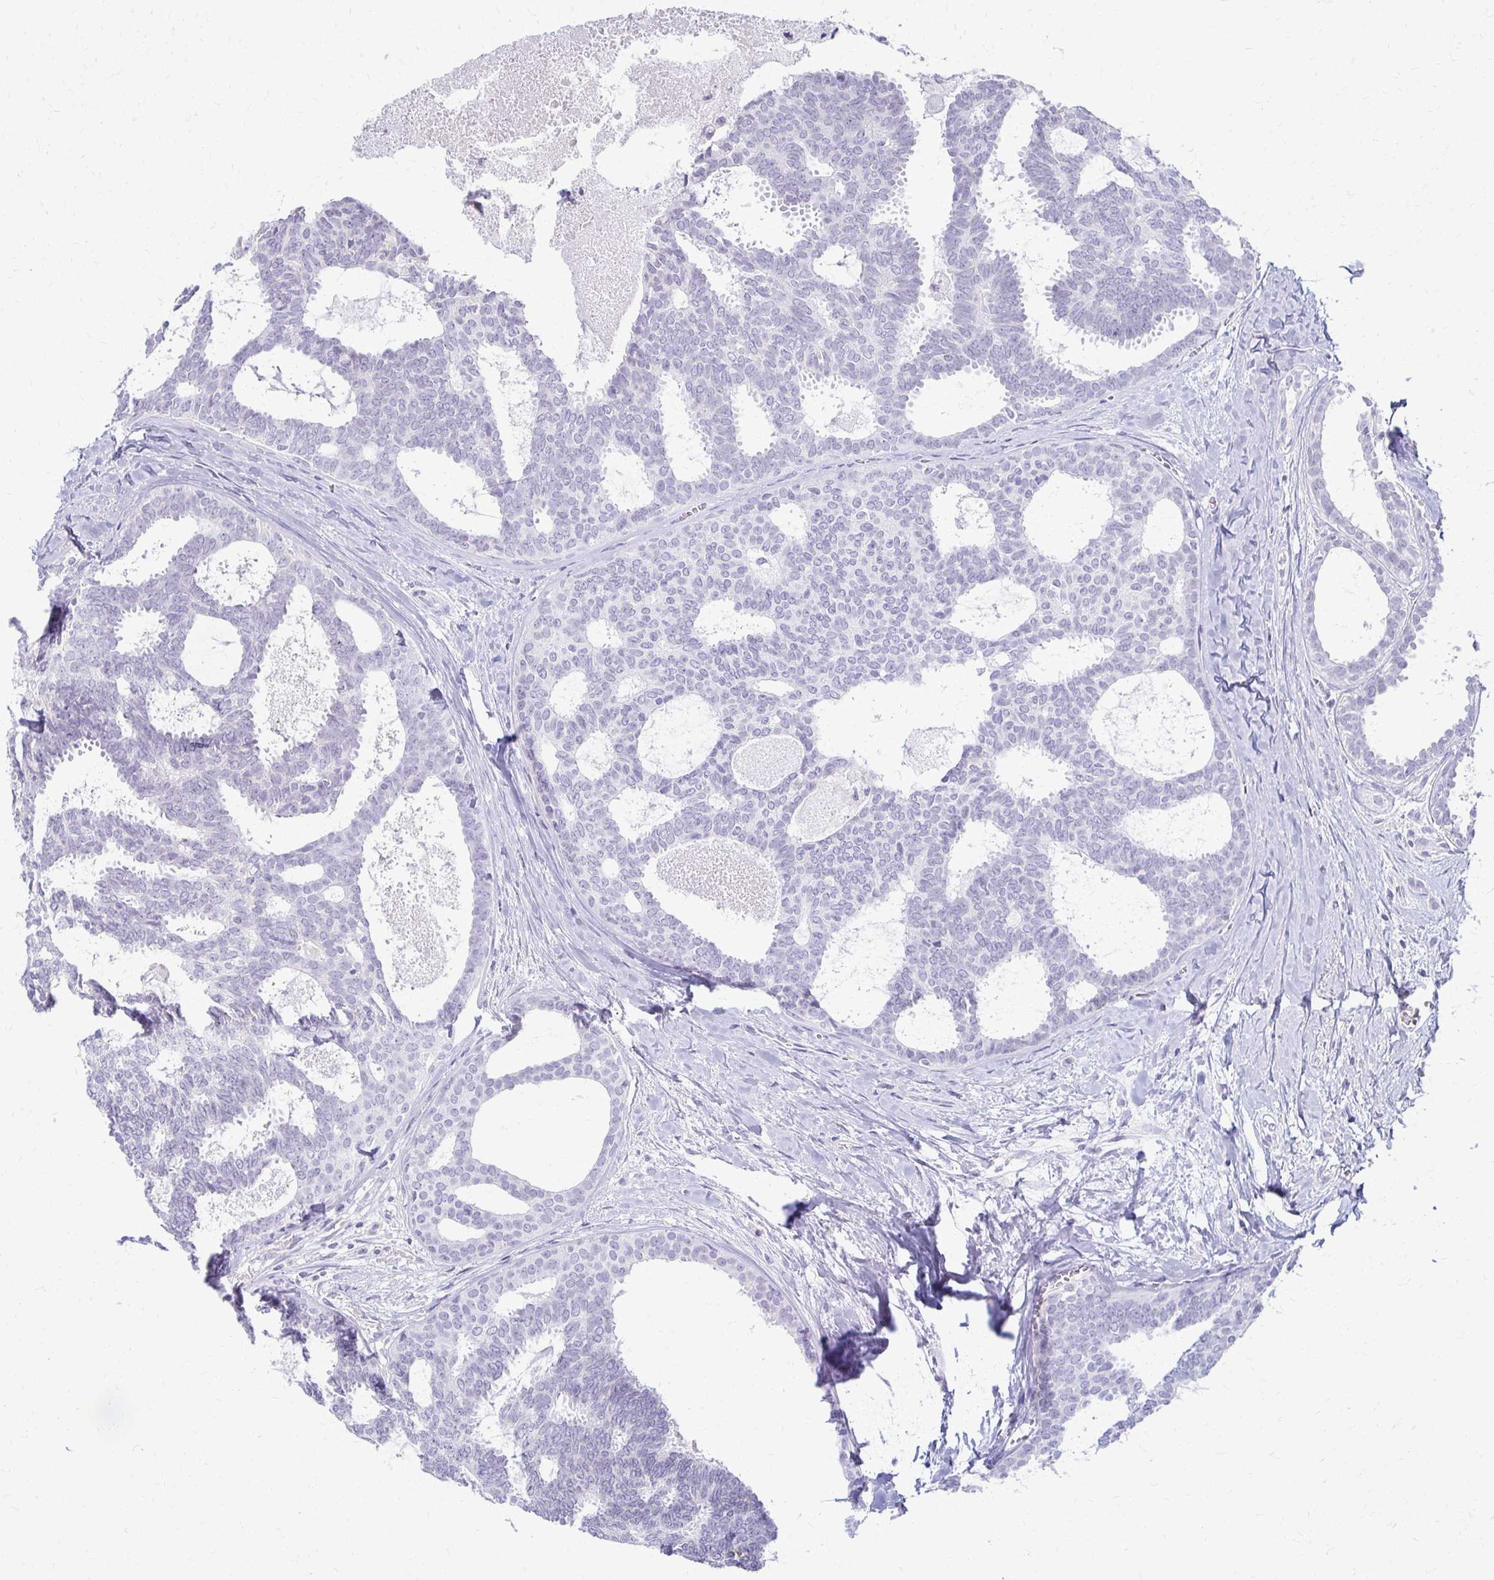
{"staining": {"intensity": "negative", "quantity": "none", "location": "none"}, "tissue": "breast cancer", "cell_type": "Tumor cells", "image_type": "cancer", "snomed": [{"axis": "morphology", "description": "Intraductal carcinoma, in situ"}, {"axis": "morphology", "description": "Duct carcinoma"}, {"axis": "morphology", "description": "Lobular carcinoma, in situ"}, {"axis": "topography", "description": "Breast"}], "caption": "DAB immunohistochemical staining of human breast cancer shows no significant positivity in tumor cells.", "gene": "FCGR2B", "patient": {"sex": "female", "age": 44}}